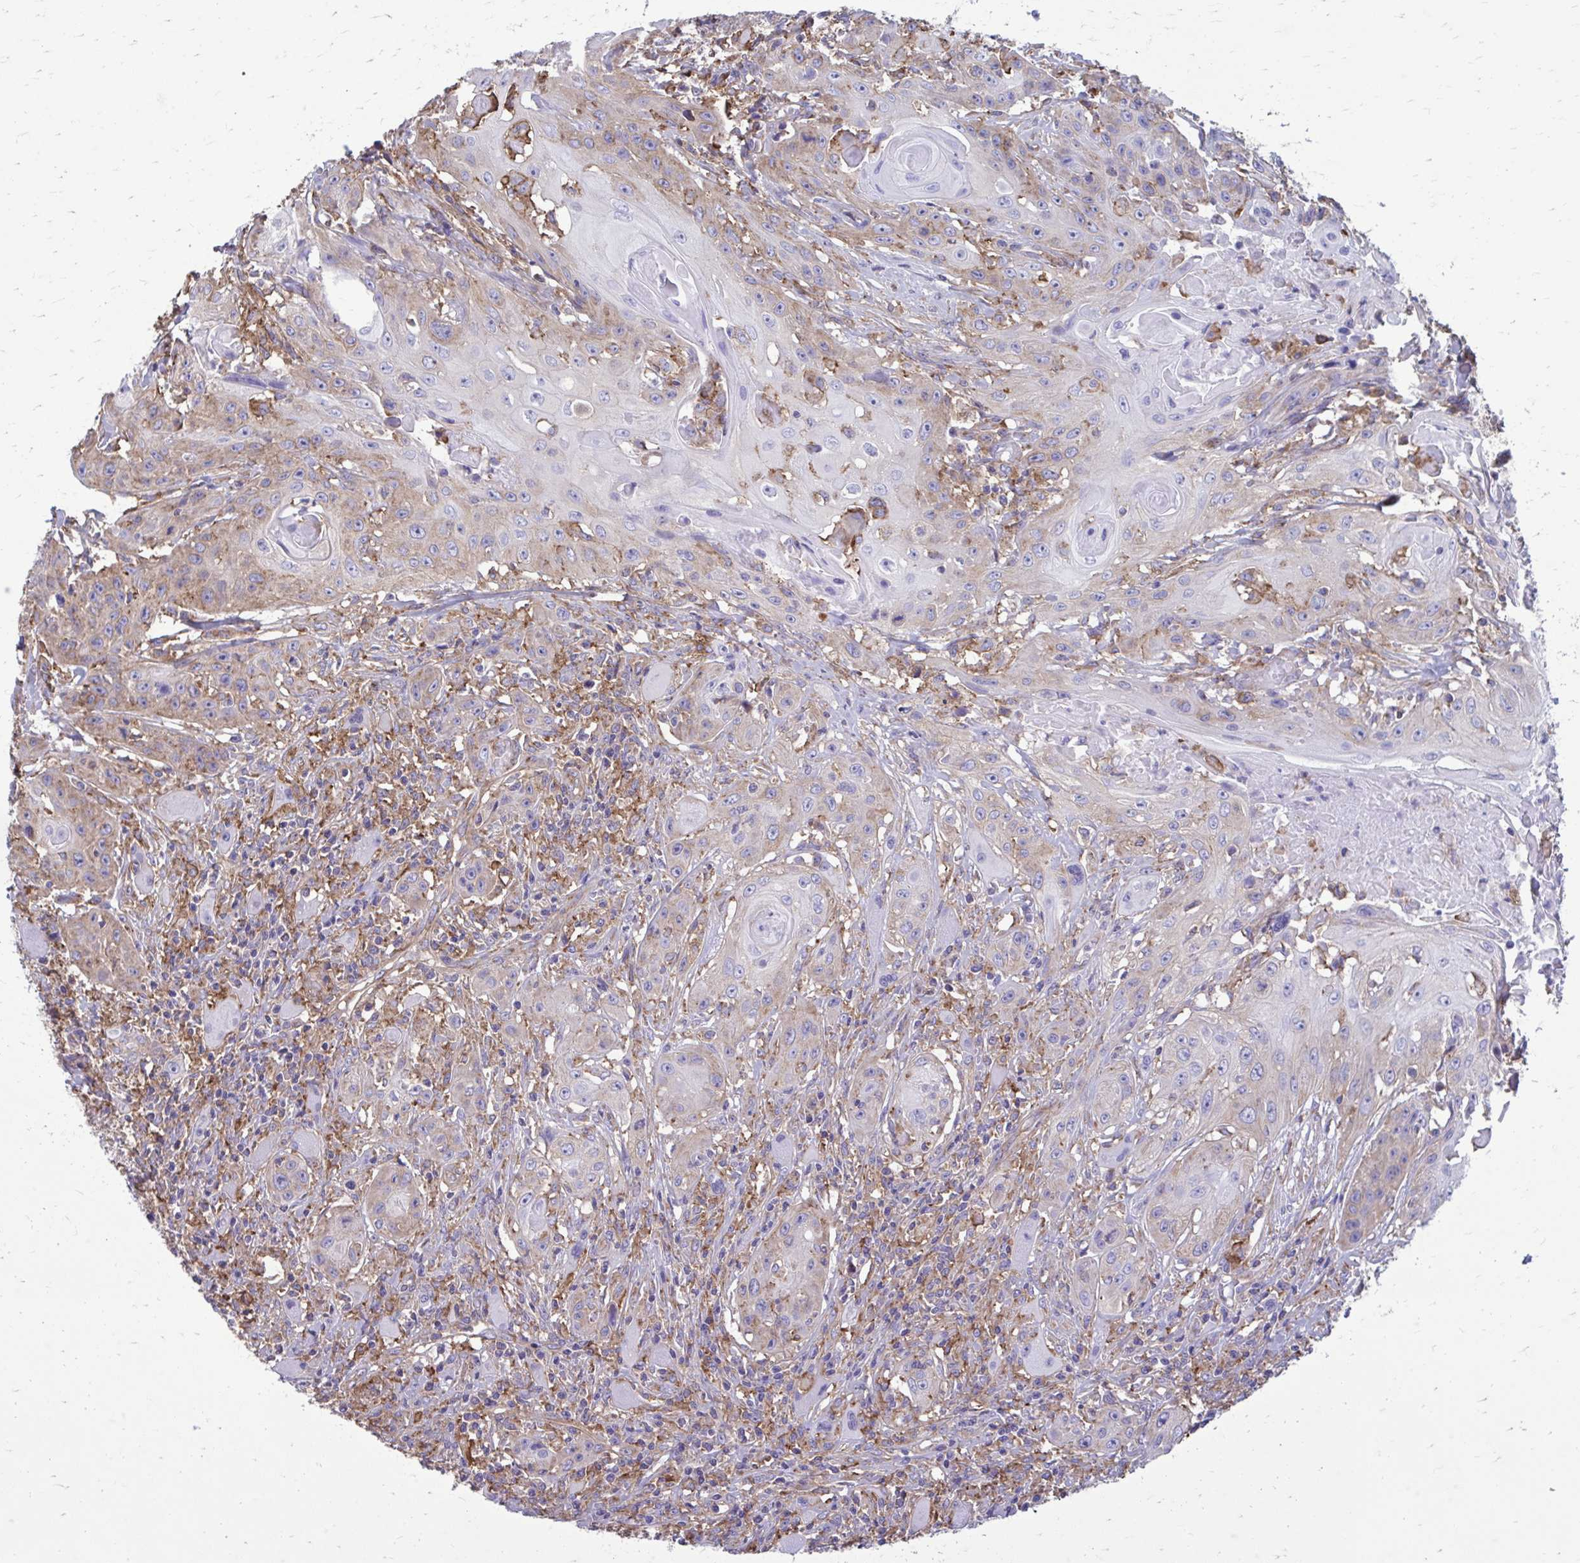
{"staining": {"intensity": "weak", "quantity": "25%-75%", "location": "cytoplasmic/membranous"}, "tissue": "head and neck cancer", "cell_type": "Tumor cells", "image_type": "cancer", "snomed": [{"axis": "morphology", "description": "Squamous cell carcinoma, NOS"}, {"axis": "topography", "description": "Oral tissue"}, {"axis": "topography", "description": "Head-Neck"}, {"axis": "topography", "description": "Neck, NOS"}], "caption": "Head and neck cancer stained with DAB immunohistochemistry demonstrates low levels of weak cytoplasmic/membranous positivity in approximately 25%-75% of tumor cells.", "gene": "CLTA", "patient": {"sex": "female", "age": 55}}